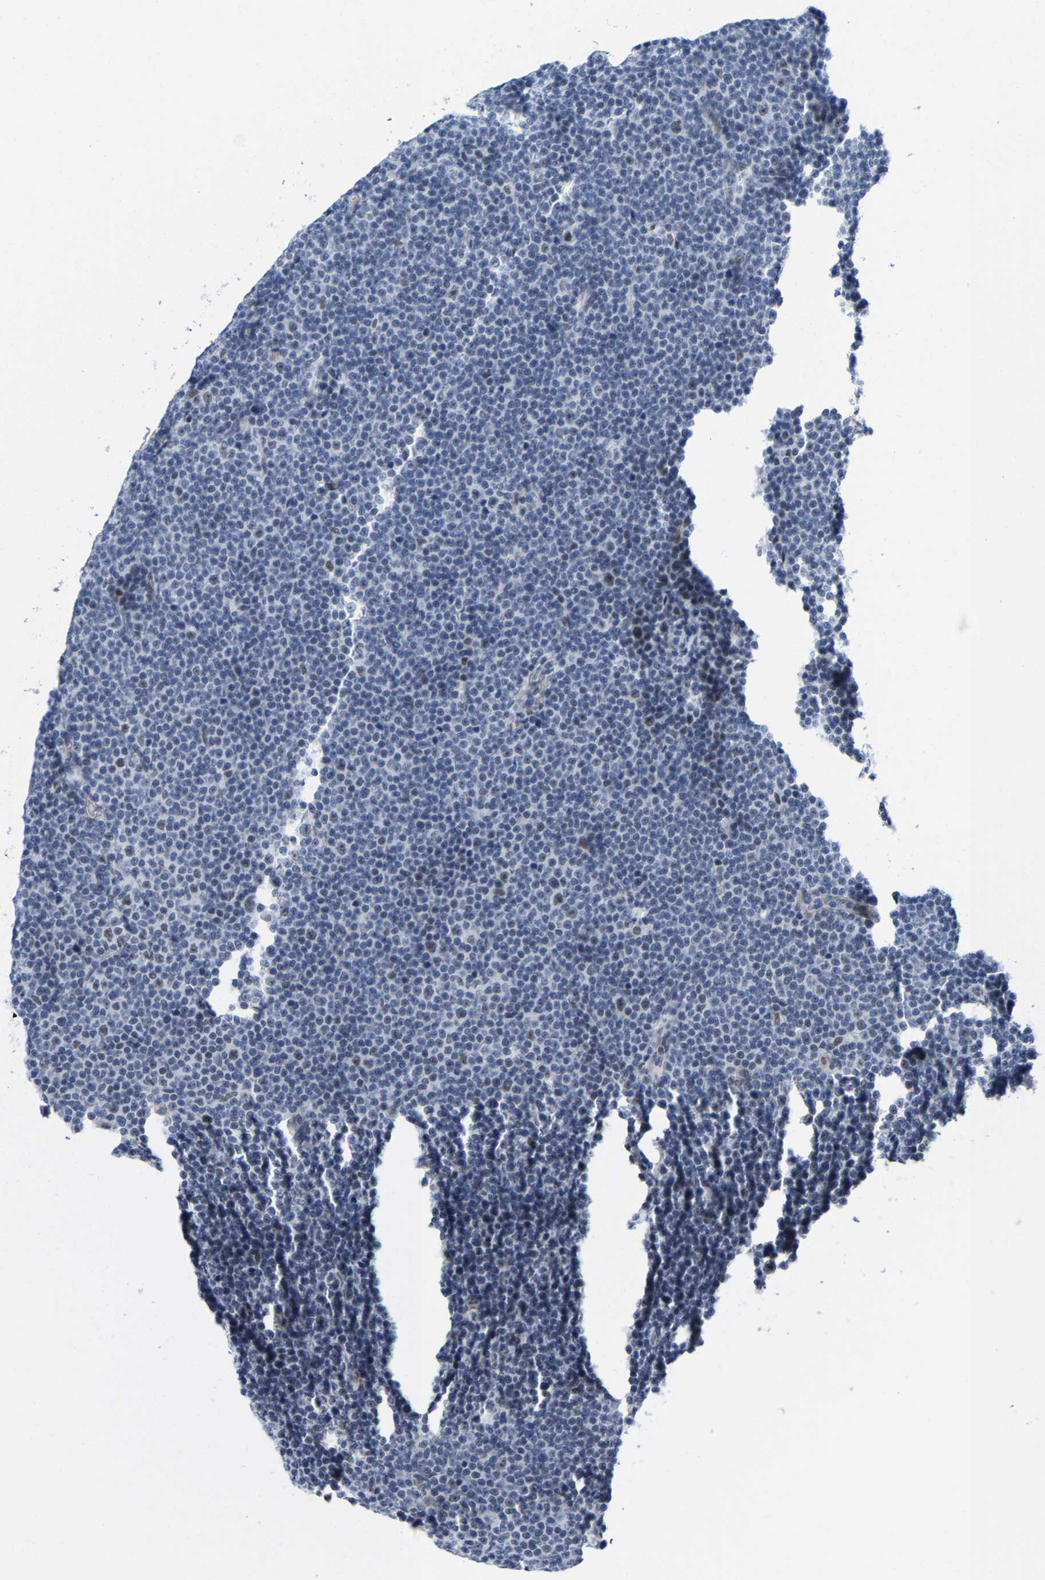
{"staining": {"intensity": "weak", "quantity": "<25%", "location": "nuclear"}, "tissue": "lymphoma", "cell_type": "Tumor cells", "image_type": "cancer", "snomed": [{"axis": "morphology", "description": "Malignant lymphoma, non-Hodgkin's type, Low grade"}, {"axis": "topography", "description": "Lymph node"}], "caption": "Lymphoma was stained to show a protein in brown. There is no significant staining in tumor cells.", "gene": "FAM180A", "patient": {"sex": "female", "age": 67}}